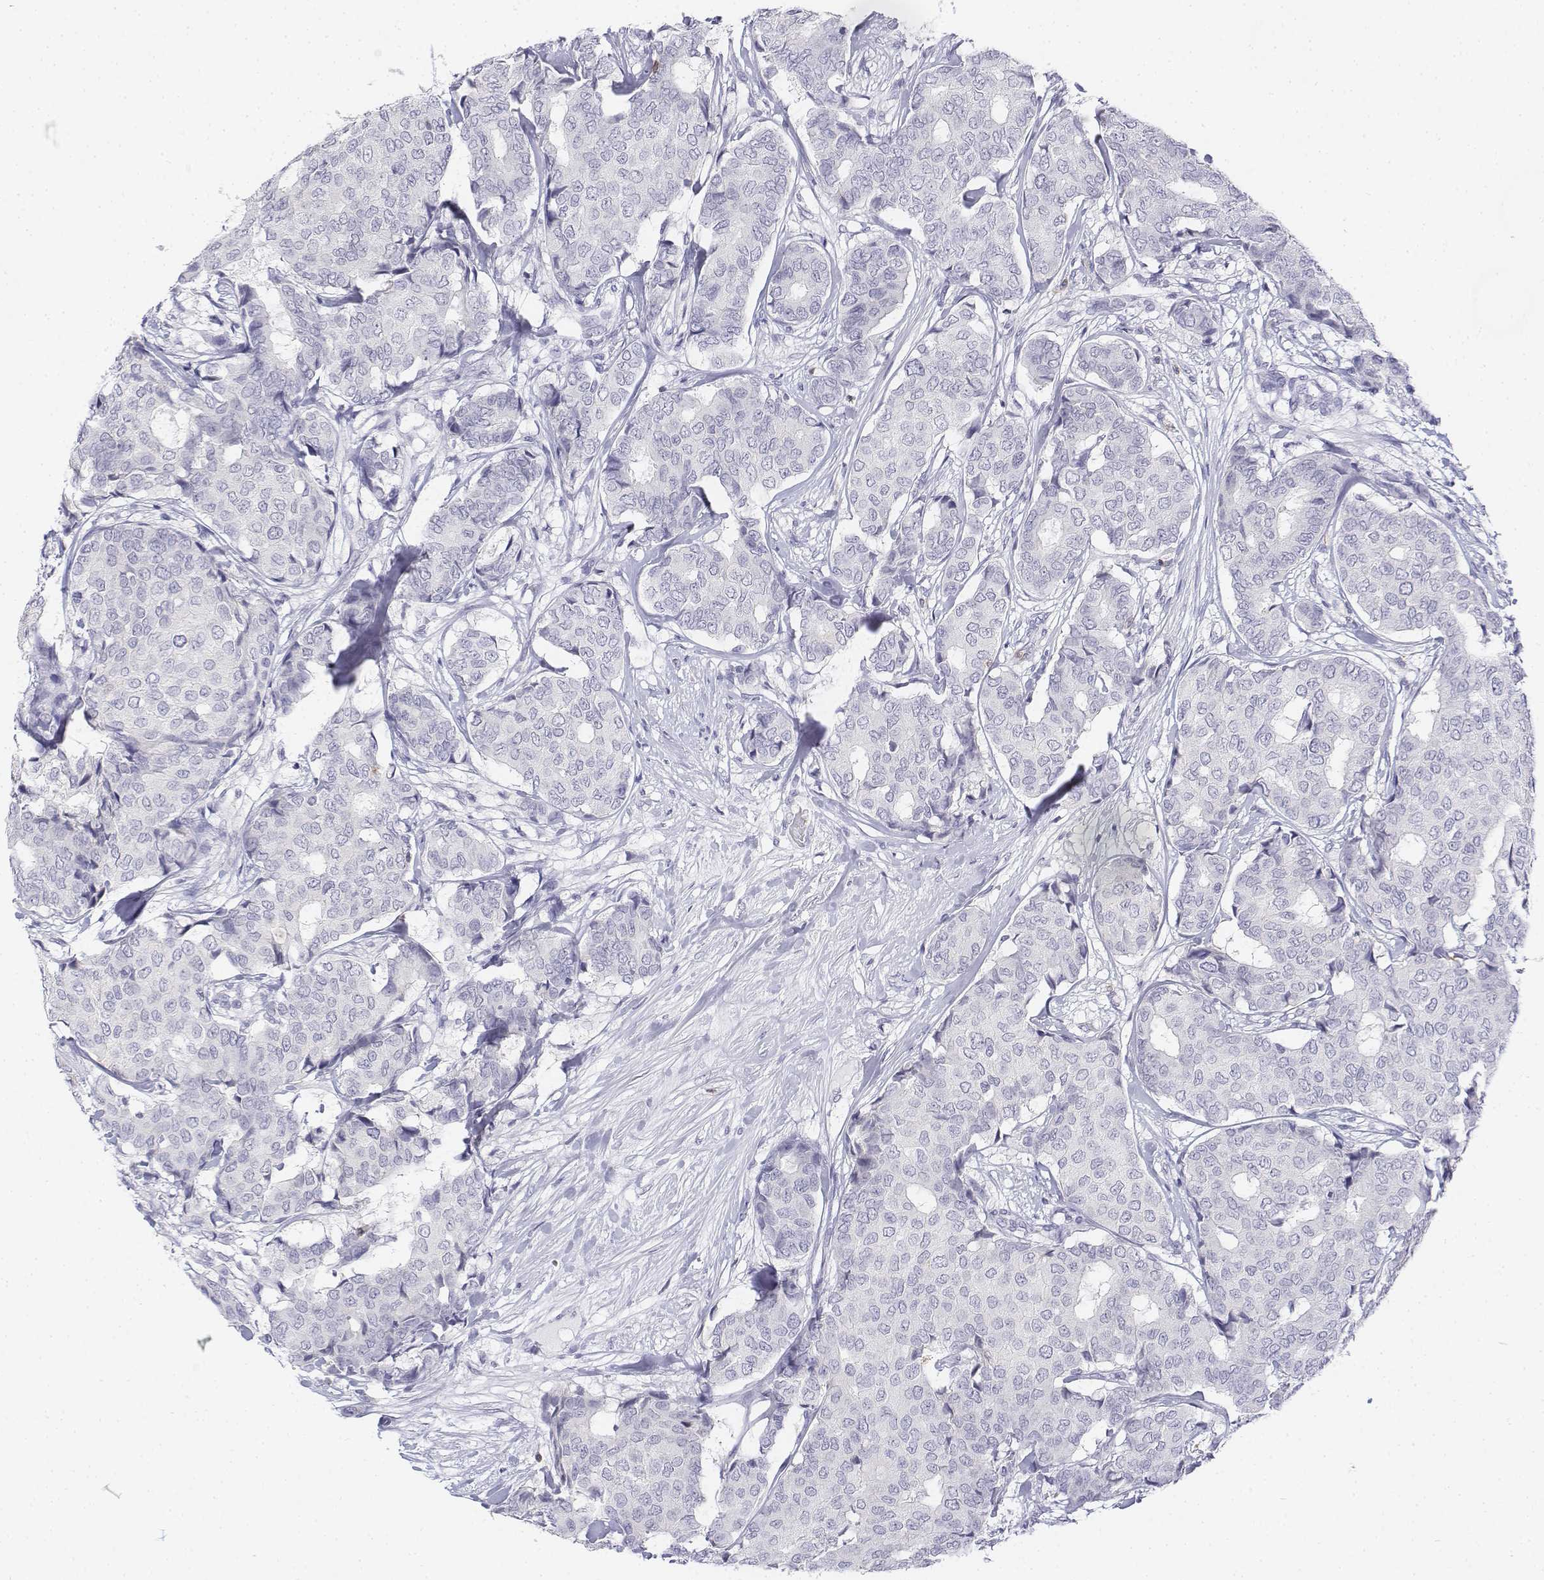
{"staining": {"intensity": "negative", "quantity": "none", "location": "none"}, "tissue": "breast cancer", "cell_type": "Tumor cells", "image_type": "cancer", "snomed": [{"axis": "morphology", "description": "Duct carcinoma"}, {"axis": "topography", "description": "Breast"}], "caption": "This photomicrograph is of breast infiltrating ductal carcinoma stained with immunohistochemistry (IHC) to label a protein in brown with the nuclei are counter-stained blue. There is no positivity in tumor cells.", "gene": "CD3E", "patient": {"sex": "female", "age": 75}}